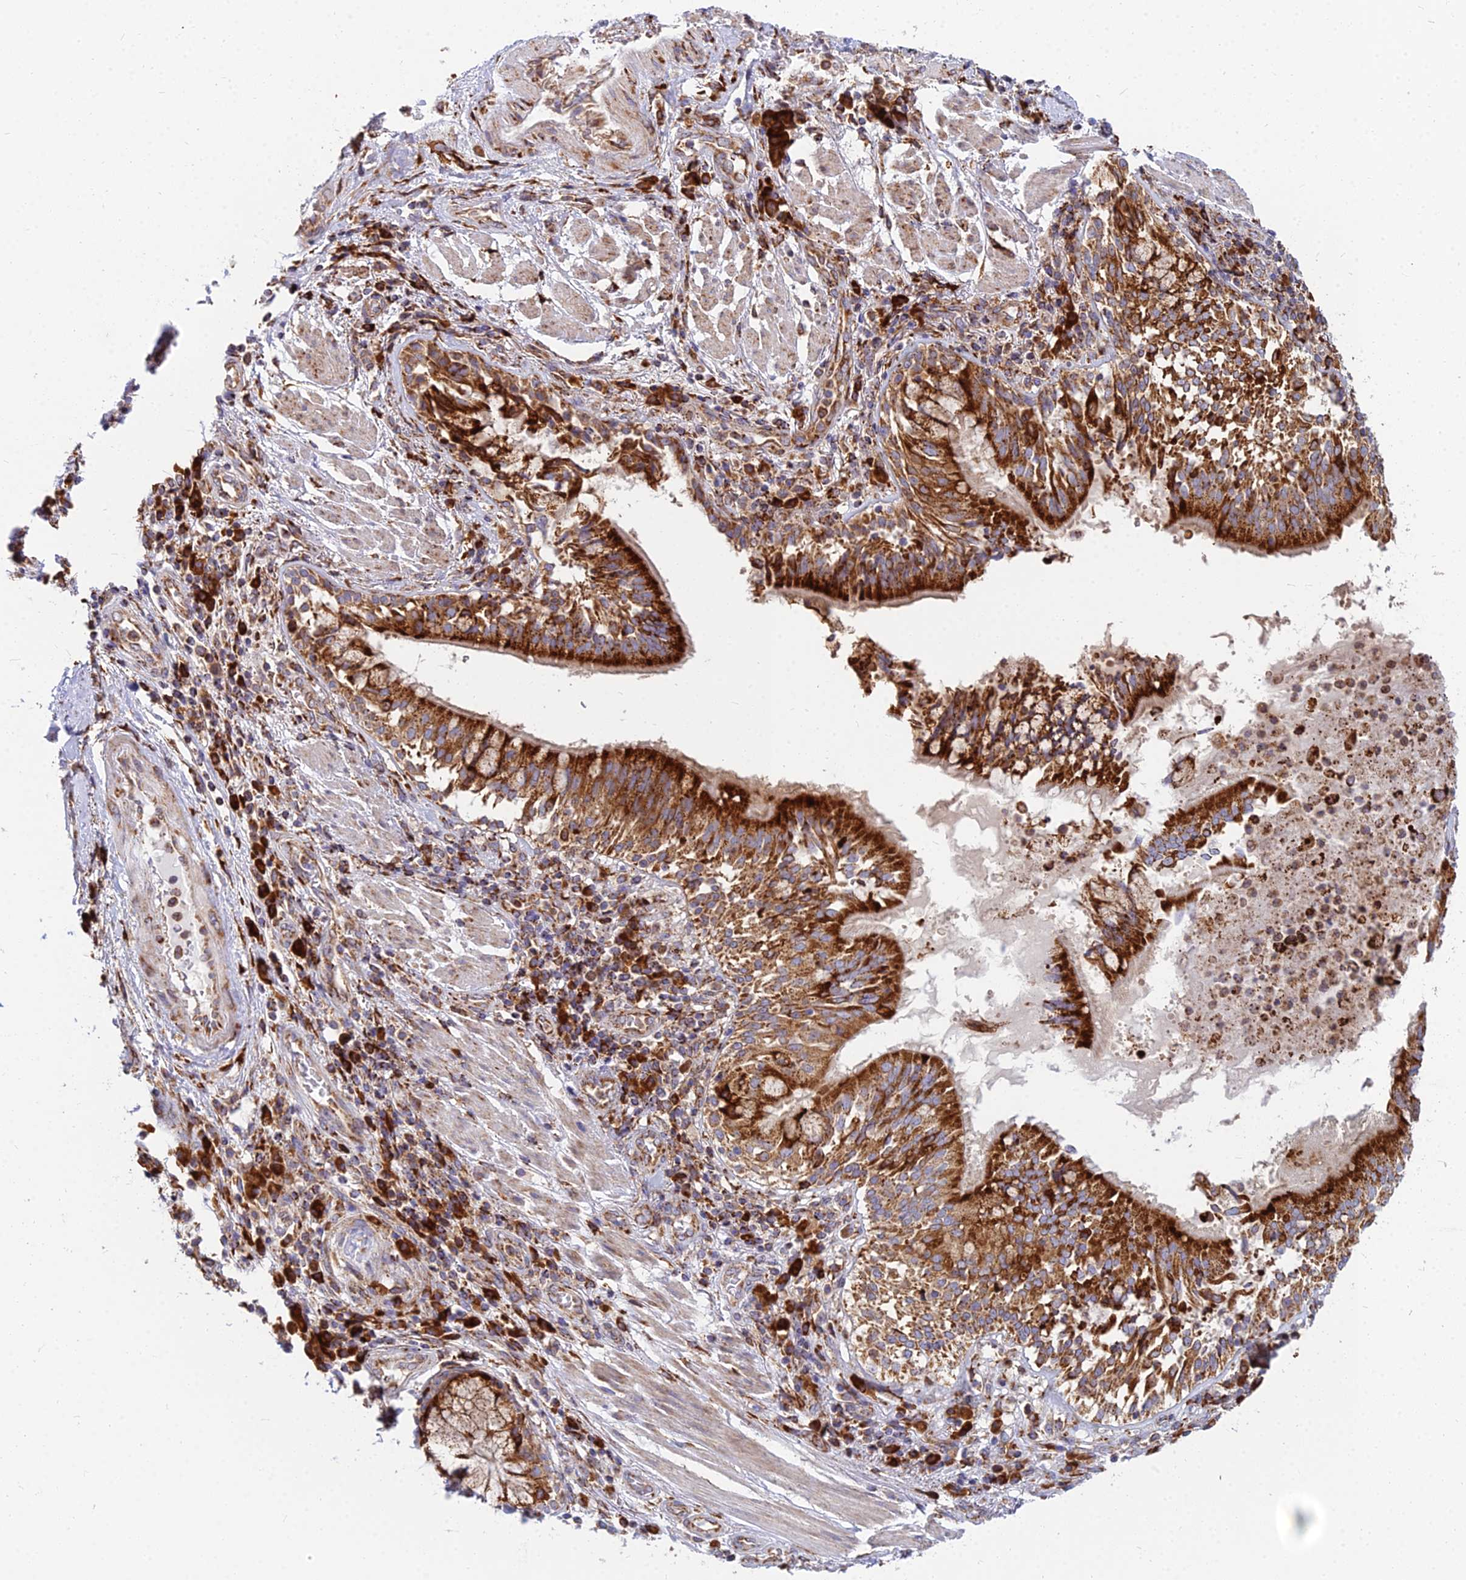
{"staining": {"intensity": "negative", "quantity": "none", "location": "none"}, "tissue": "adipose tissue", "cell_type": "Adipocytes", "image_type": "normal", "snomed": [{"axis": "morphology", "description": "Normal tissue, NOS"}, {"axis": "morphology", "description": "Squamous cell carcinoma, NOS"}, {"axis": "topography", "description": "Bronchus"}, {"axis": "topography", "description": "Lung"}], "caption": "The image reveals no staining of adipocytes in benign adipose tissue. (Brightfield microscopy of DAB immunohistochemistry (IHC) at high magnification).", "gene": "CCT6A", "patient": {"sex": "male", "age": 64}}